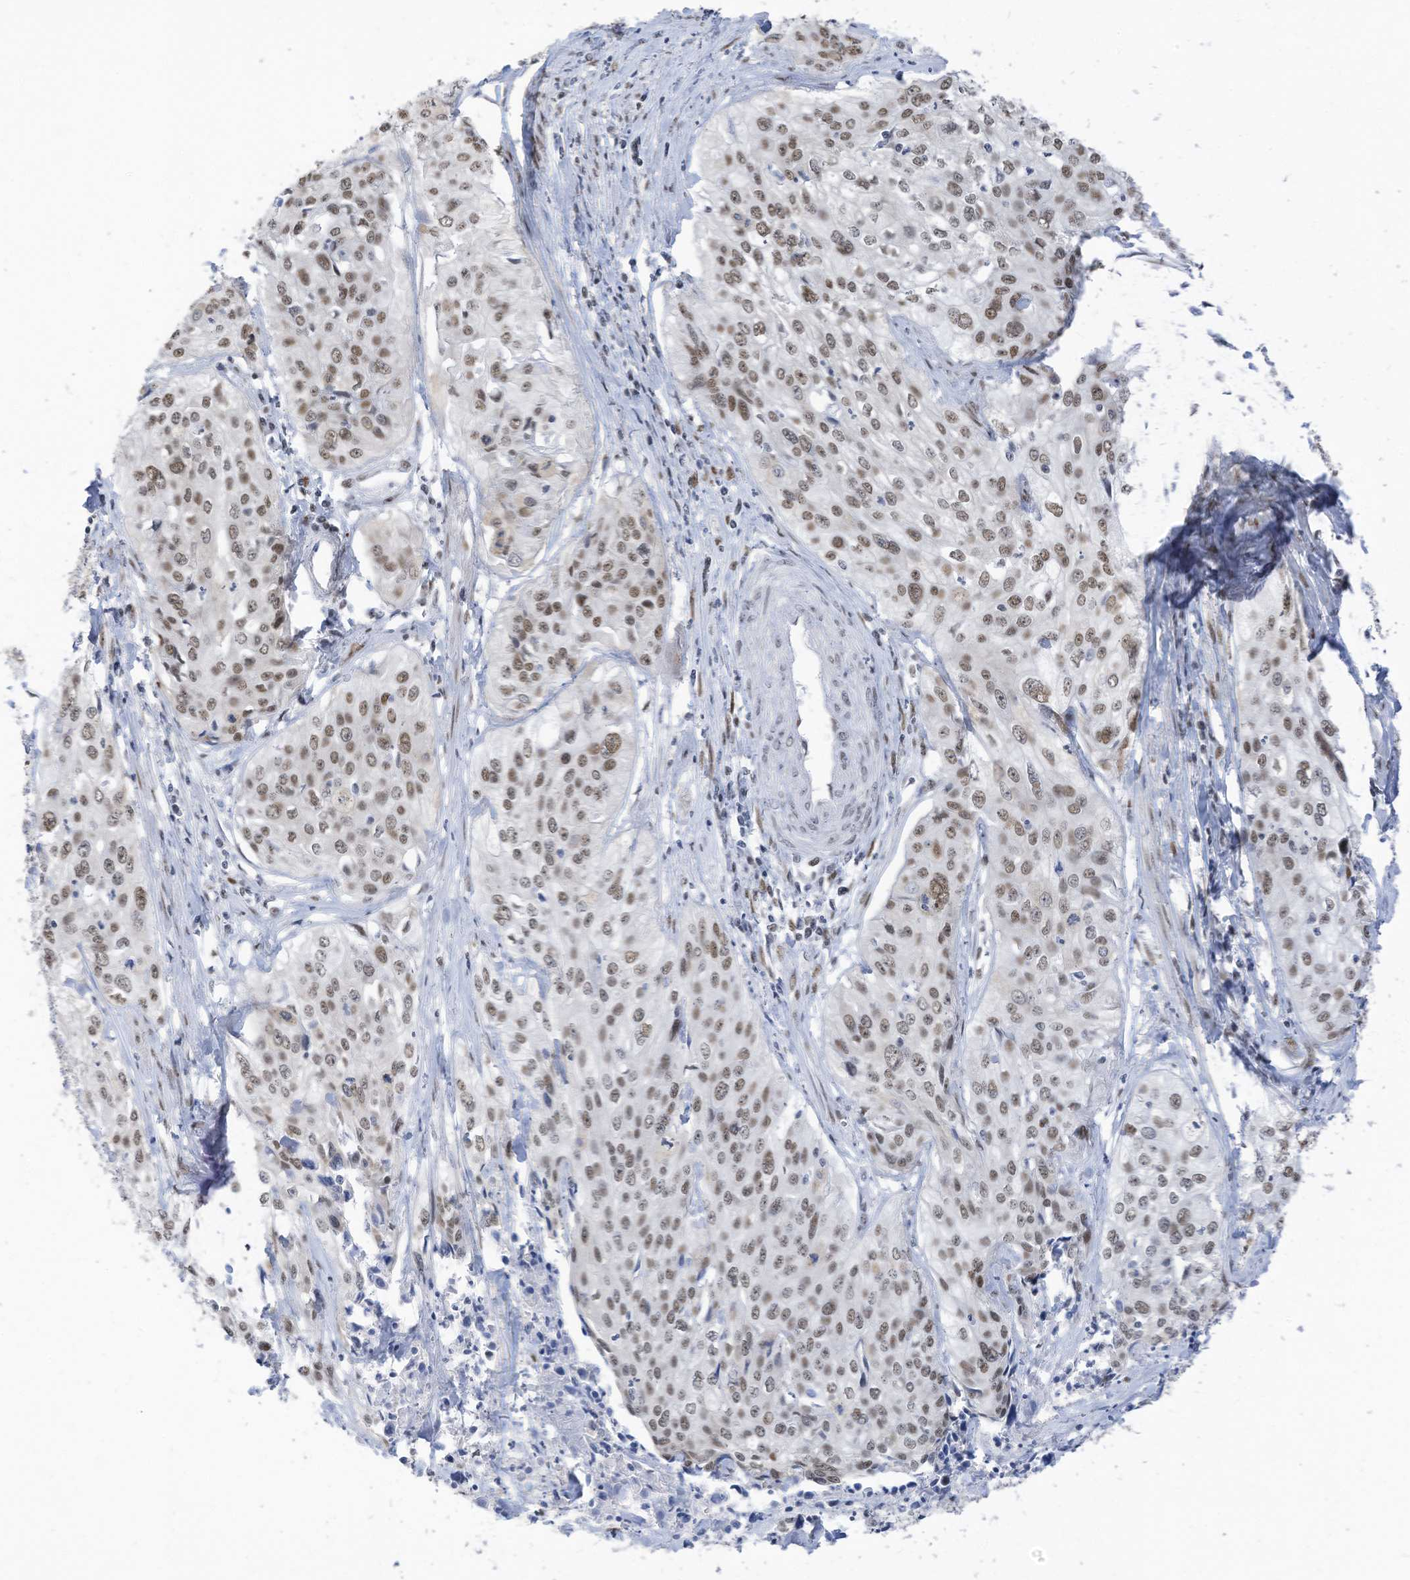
{"staining": {"intensity": "moderate", "quantity": ">75%", "location": "nuclear"}, "tissue": "cervical cancer", "cell_type": "Tumor cells", "image_type": "cancer", "snomed": [{"axis": "morphology", "description": "Squamous cell carcinoma, NOS"}, {"axis": "topography", "description": "Cervix"}], "caption": "Immunohistochemical staining of human squamous cell carcinoma (cervical) demonstrates medium levels of moderate nuclear protein staining in approximately >75% of tumor cells.", "gene": "KHSRP", "patient": {"sex": "female", "age": 31}}